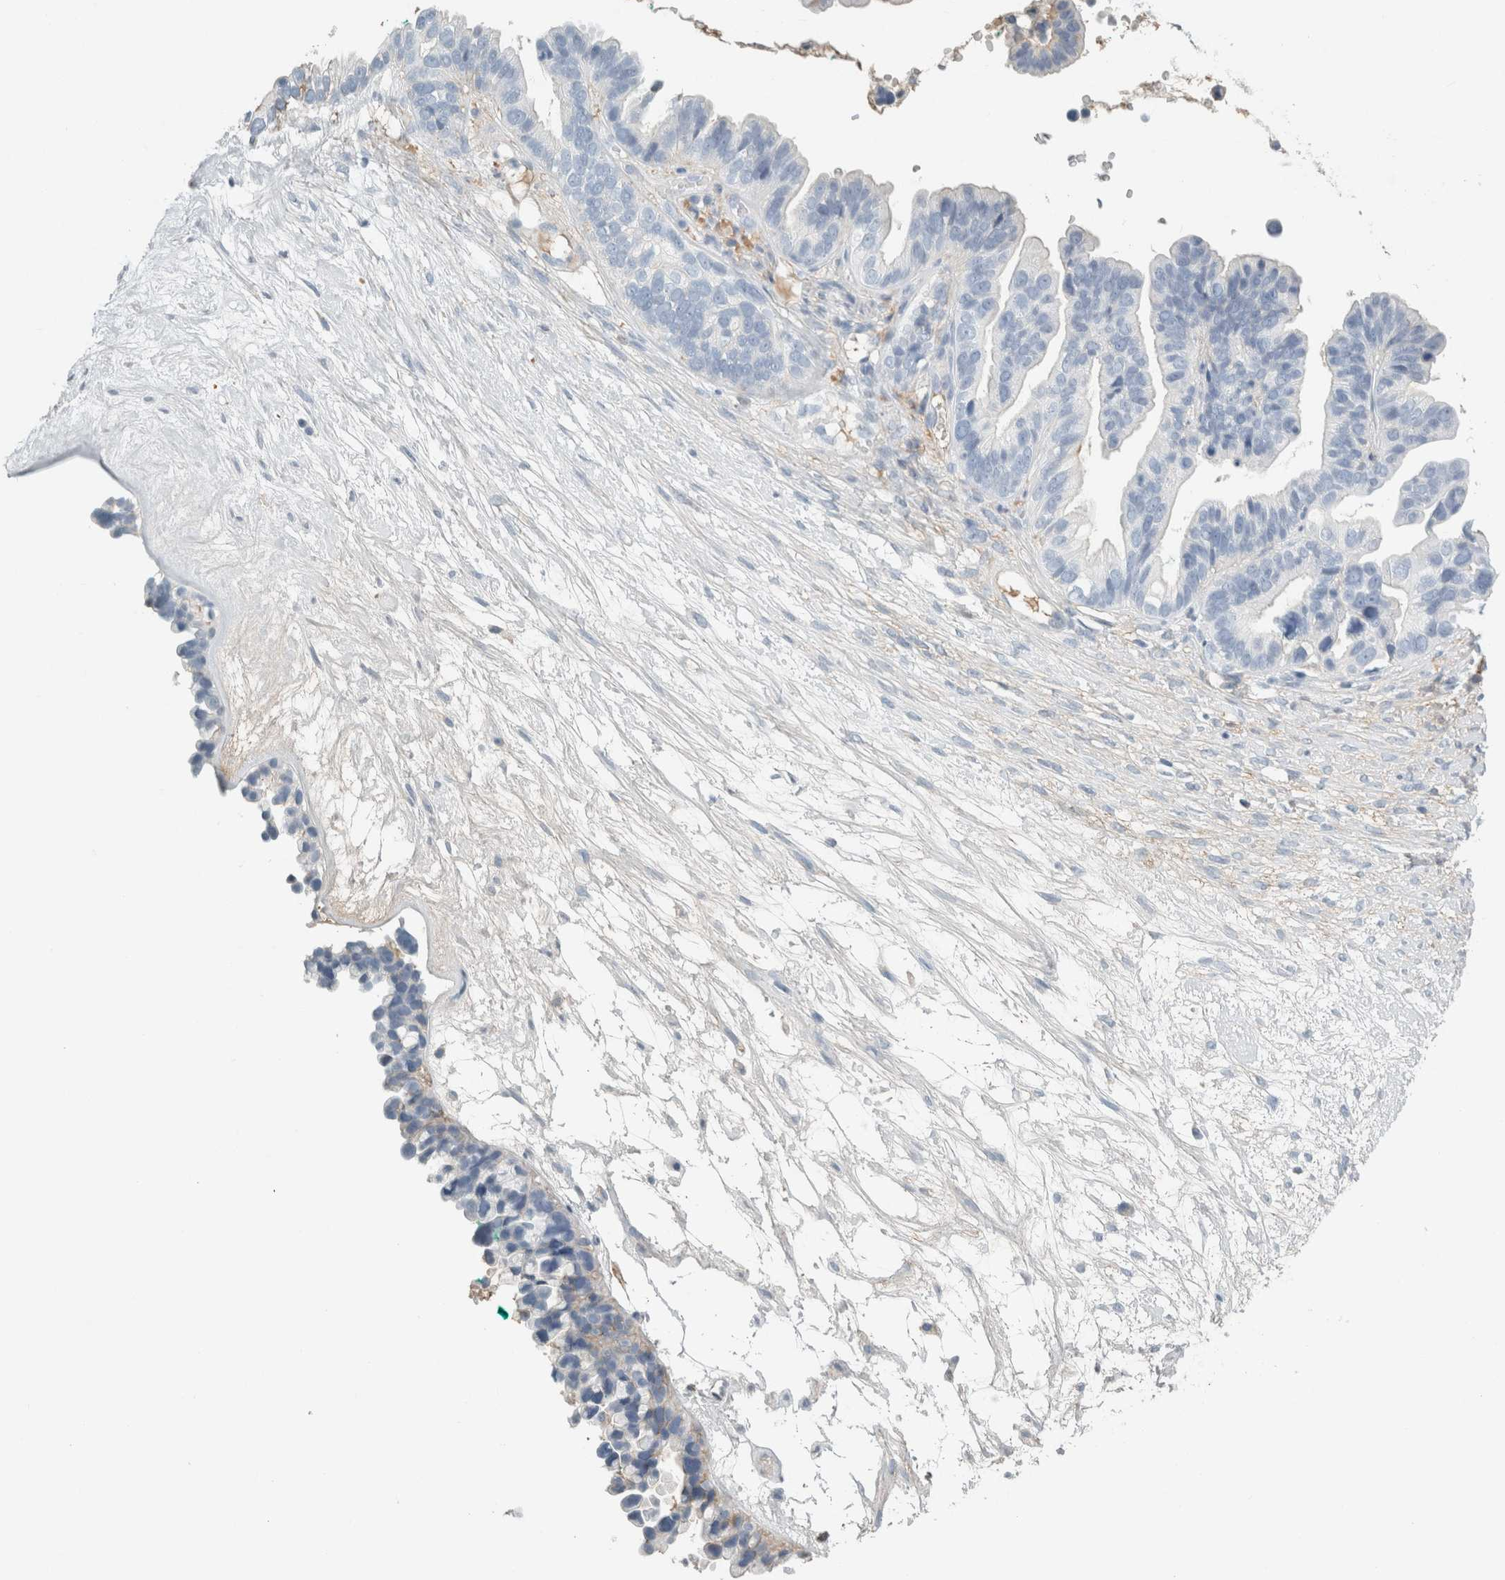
{"staining": {"intensity": "negative", "quantity": "none", "location": "none"}, "tissue": "ovarian cancer", "cell_type": "Tumor cells", "image_type": "cancer", "snomed": [{"axis": "morphology", "description": "Cystadenocarcinoma, serous, NOS"}, {"axis": "topography", "description": "Ovary"}], "caption": "Tumor cells are negative for brown protein staining in ovarian serous cystadenocarcinoma. (DAB immunohistochemistry with hematoxylin counter stain).", "gene": "TSPAN8", "patient": {"sex": "female", "age": 56}}